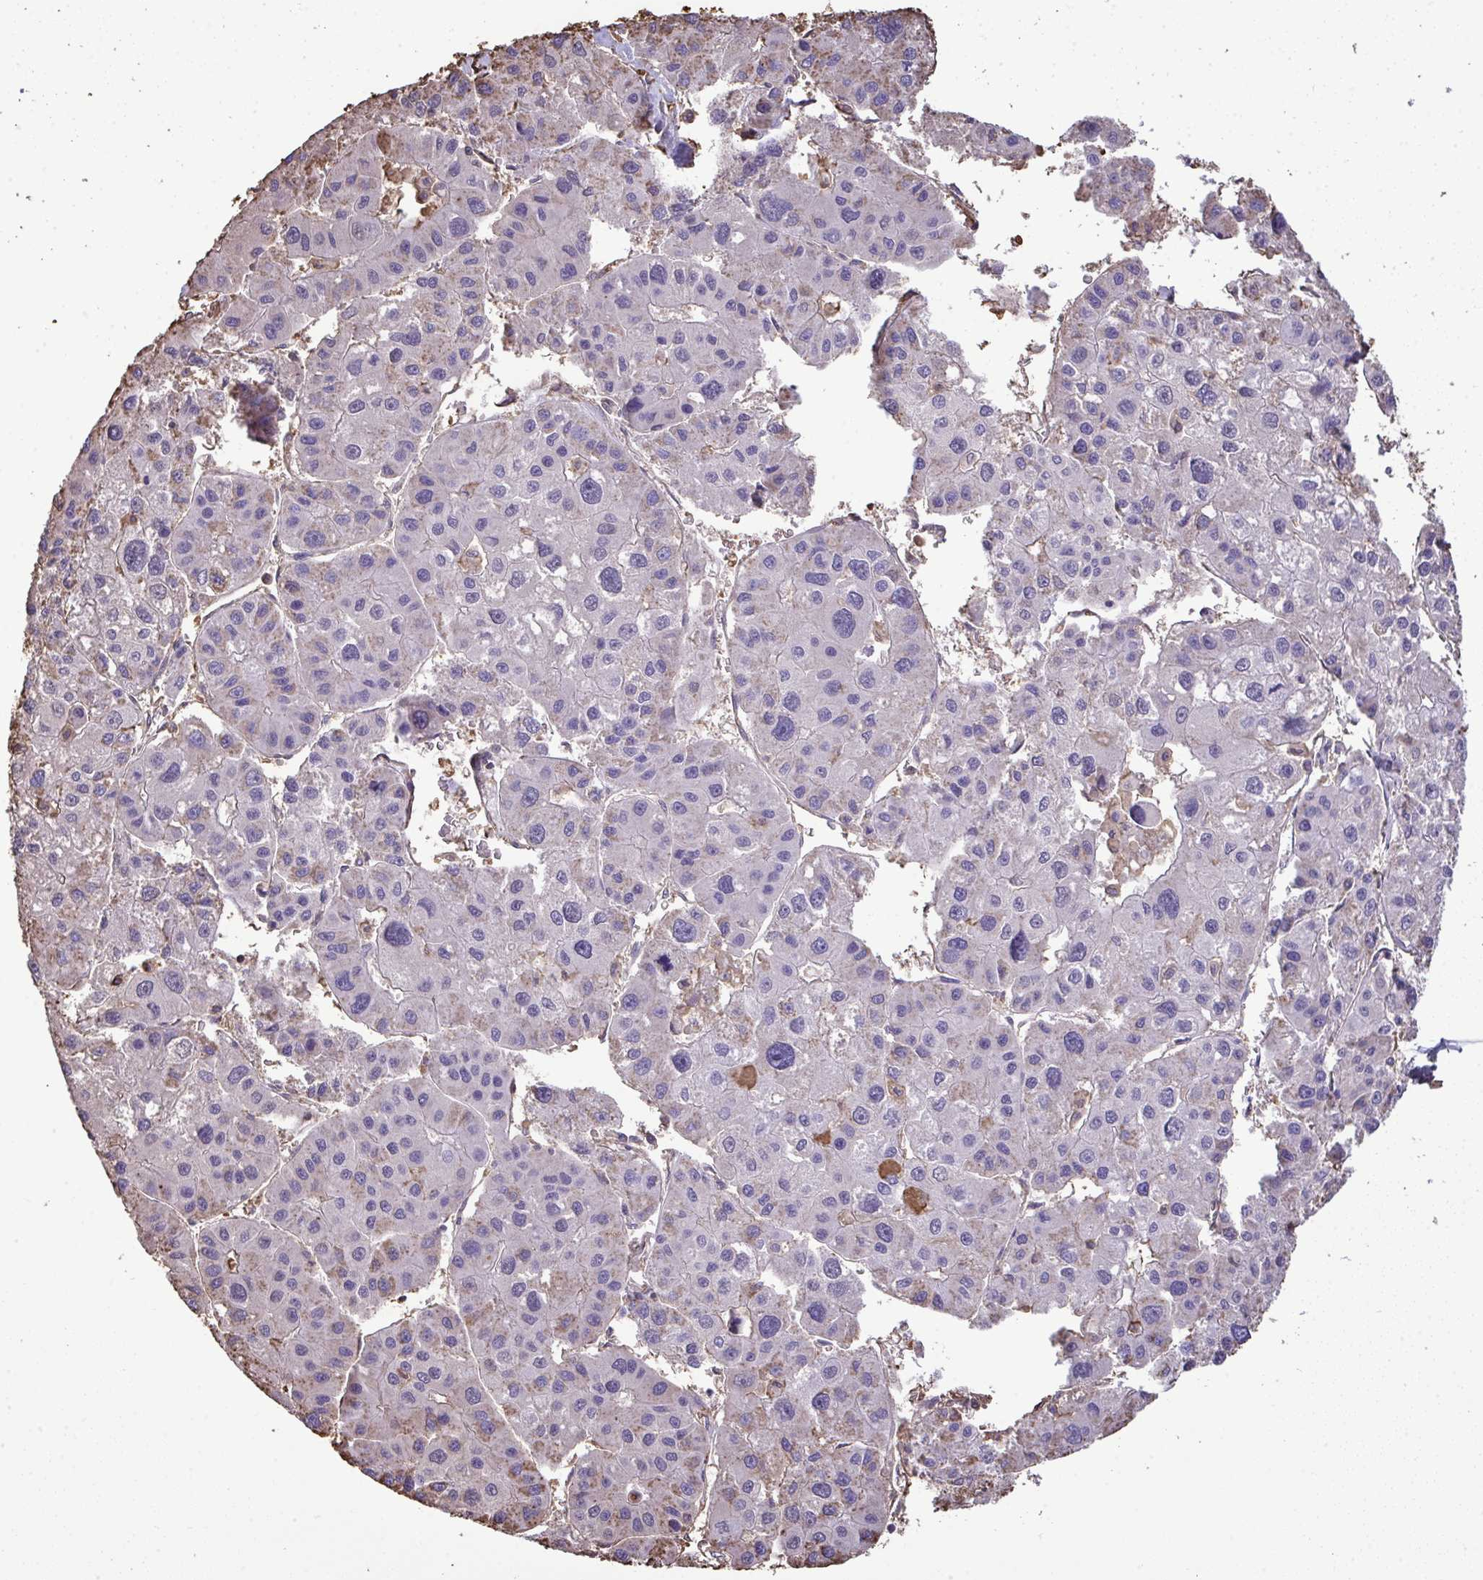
{"staining": {"intensity": "negative", "quantity": "none", "location": "none"}, "tissue": "liver cancer", "cell_type": "Tumor cells", "image_type": "cancer", "snomed": [{"axis": "morphology", "description": "Carcinoma, Hepatocellular, NOS"}, {"axis": "topography", "description": "Liver"}], "caption": "Tumor cells are negative for protein expression in human liver hepatocellular carcinoma.", "gene": "ANXA5", "patient": {"sex": "male", "age": 73}}